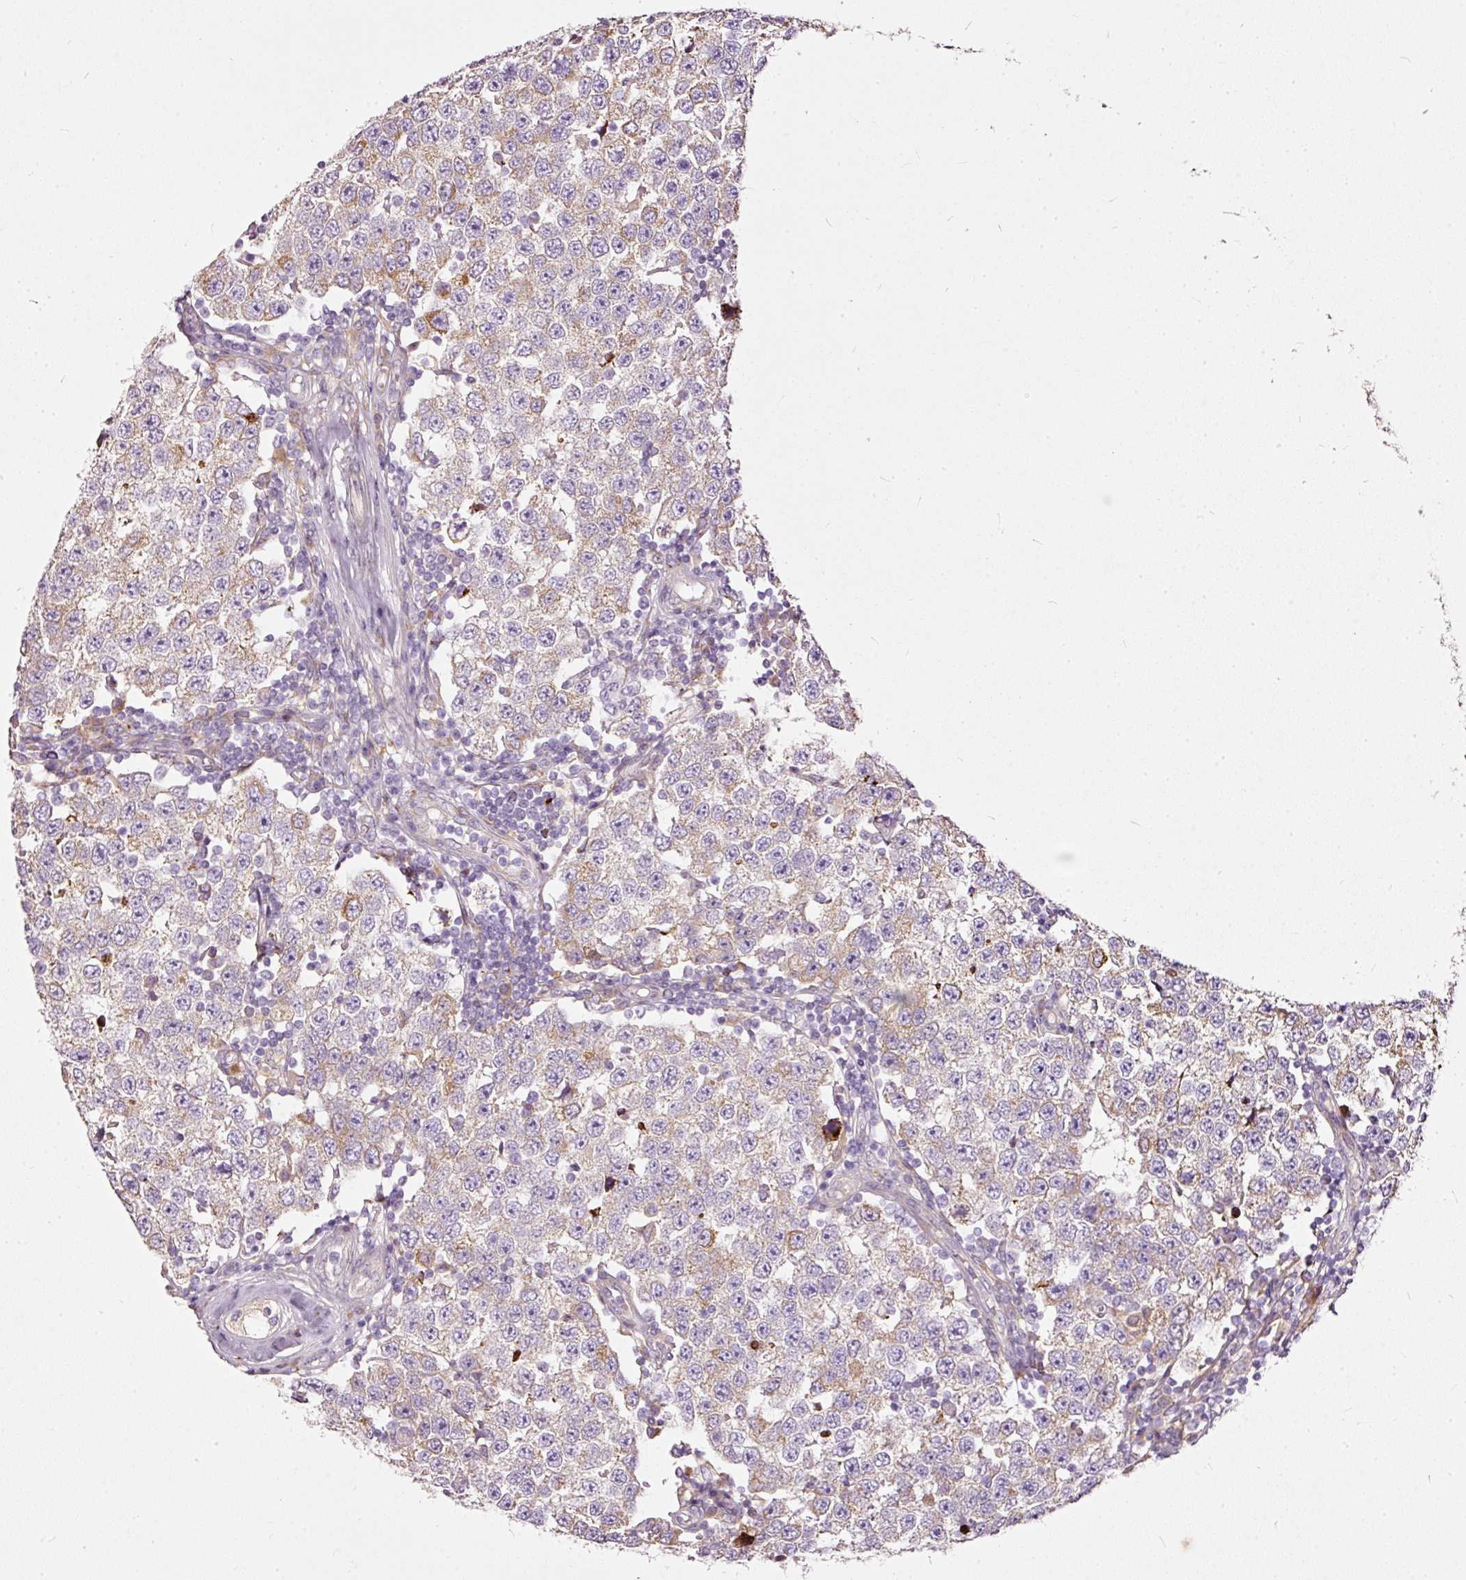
{"staining": {"intensity": "moderate", "quantity": "25%-75%", "location": "cytoplasmic/membranous"}, "tissue": "testis cancer", "cell_type": "Tumor cells", "image_type": "cancer", "snomed": [{"axis": "morphology", "description": "Seminoma, NOS"}, {"axis": "topography", "description": "Testis"}], "caption": "Testis cancer (seminoma) was stained to show a protein in brown. There is medium levels of moderate cytoplasmic/membranous staining in approximately 25%-75% of tumor cells.", "gene": "PAQR9", "patient": {"sex": "male", "age": 34}}